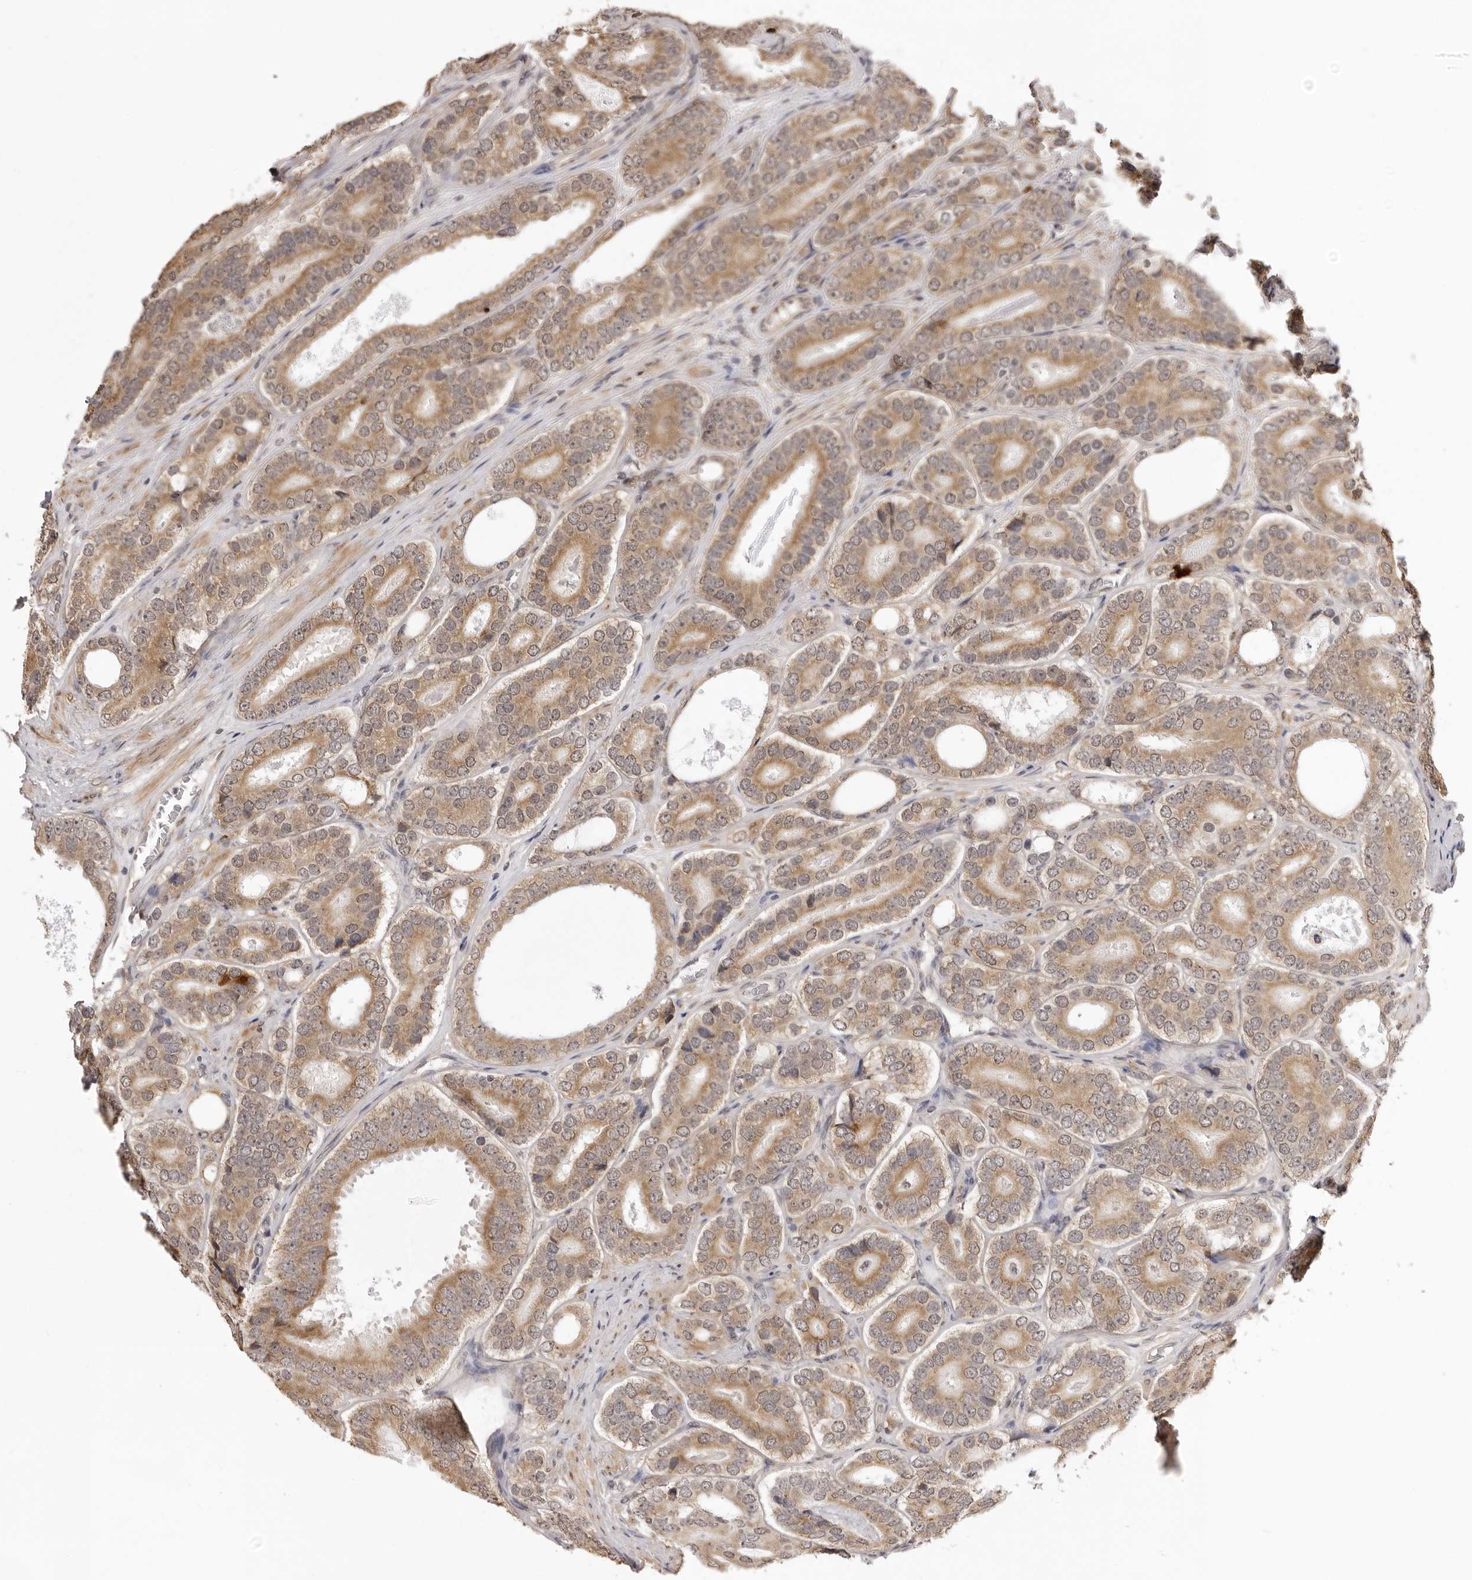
{"staining": {"intensity": "moderate", "quantity": ">75%", "location": "cytoplasmic/membranous"}, "tissue": "prostate cancer", "cell_type": "Tumor cells", "image_type": "cancer", "snomed": [{"axis": "morphology", "description": "Adenocarcinoma, High grade"}, {"axis": "topography", "description": "Prostate"}], "caption": "Immunohistochemical staining of human prostate cancer reveals moderate cytoplasmic/membranous protein staining in approximately >75% of tumor cells.", "gene": "ZC3H11A", "patient": {"sex": "male", "age": 56}}